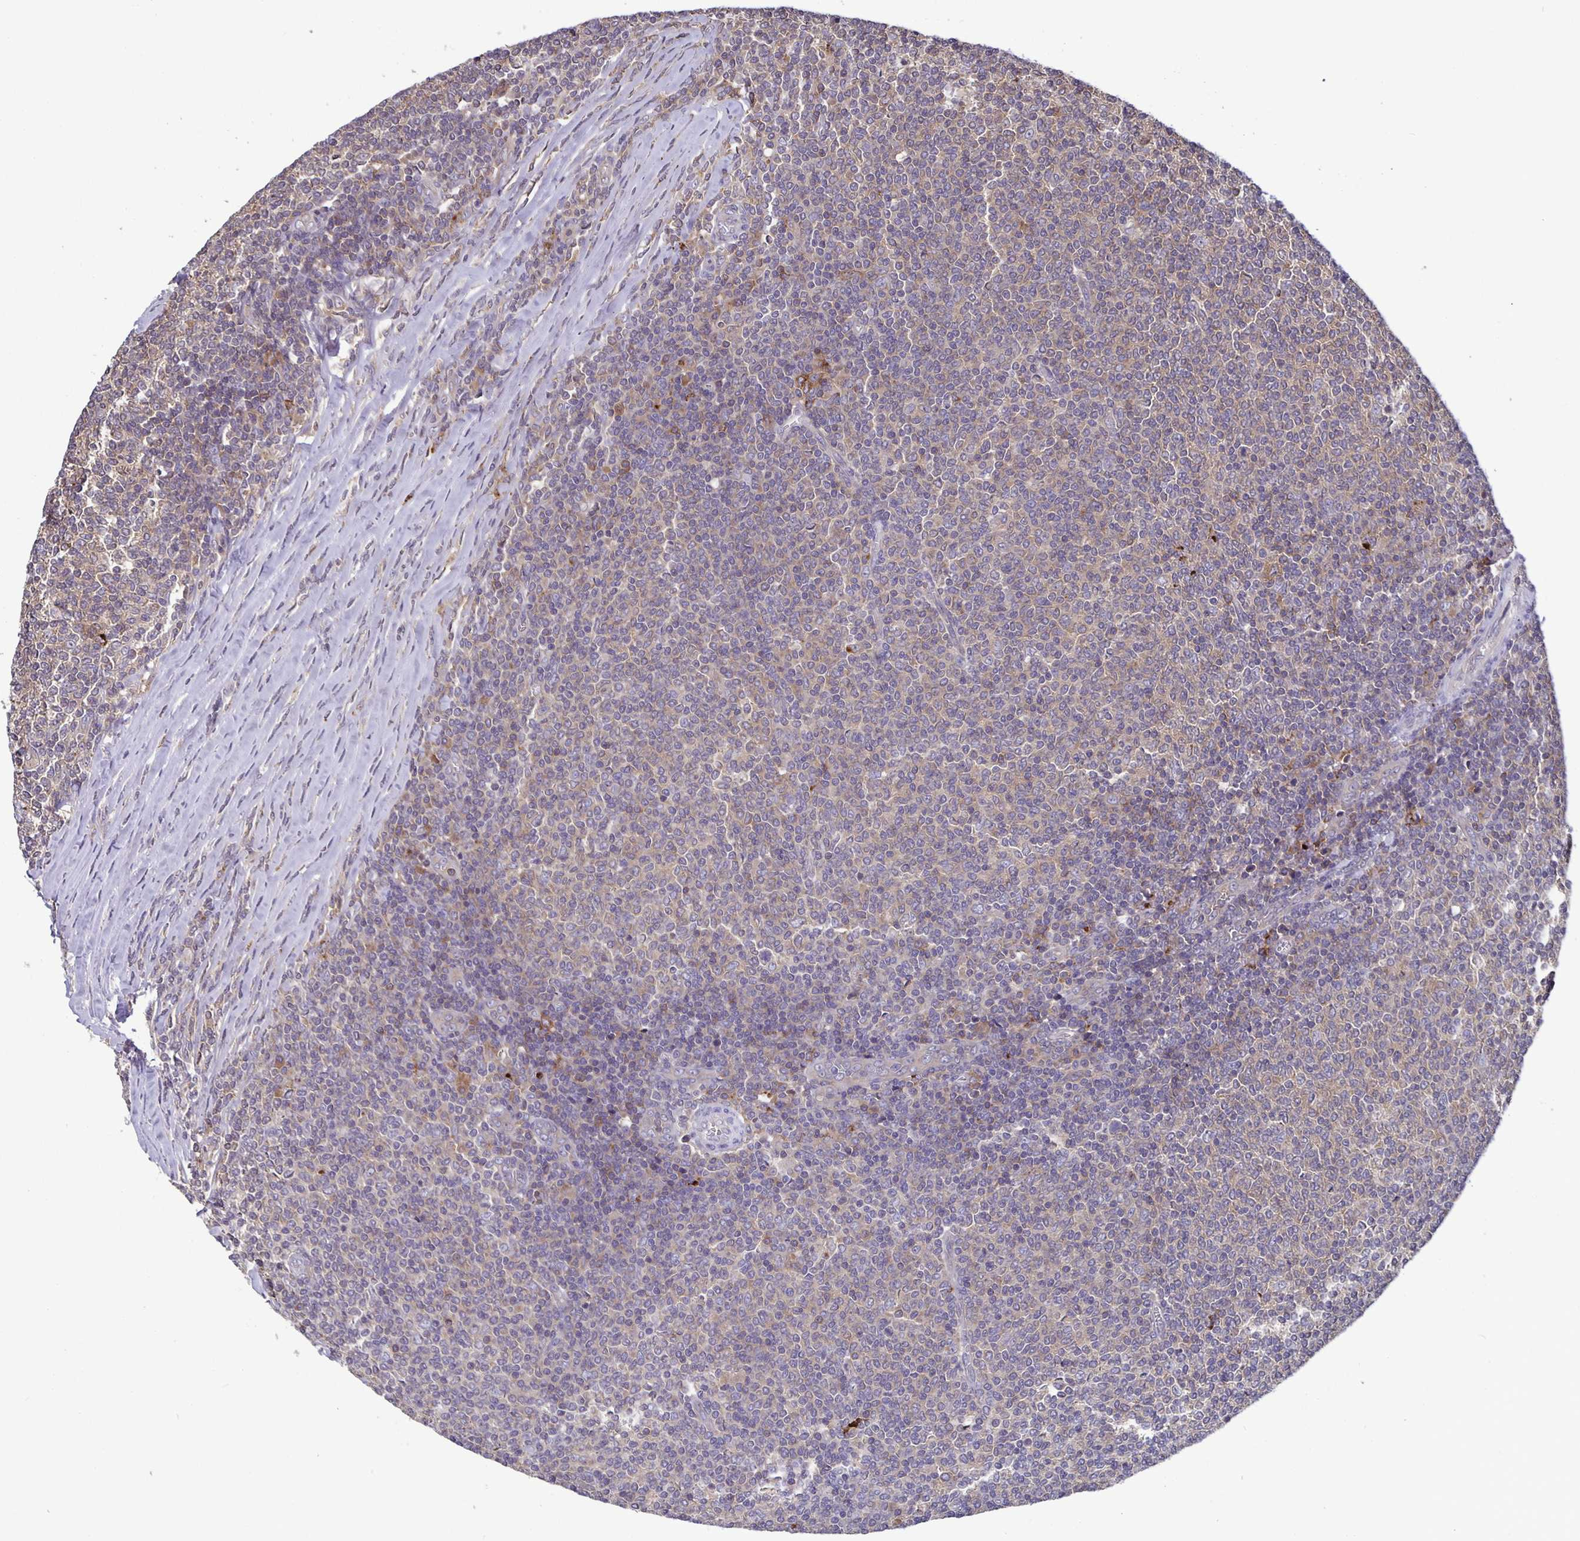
{"staining": {"intensity": "moderate", "quantity": "25%-75%", "location": "cytoplasmic/membranous"}, "tissue": "lymphoma", "cell_type": "Tumor cells", "image_type": "cancer", "snomed": [{"axis": "morphology", "description": "Malignant lymphoma, non-Hodgkin's type, Low grade"}, {"axis": "topography", "description": "Lymph node"}], "caption": "Immunohistochemical staining of human malignant lymphoma, non-Hodgkin's type (low-grade) shows moderate cytoplasmic/membranous protein expression in approximately 25%-75% of tumor cells.", "gene": "FEM1C", "patient": {"sex": "male", "age": 52}}